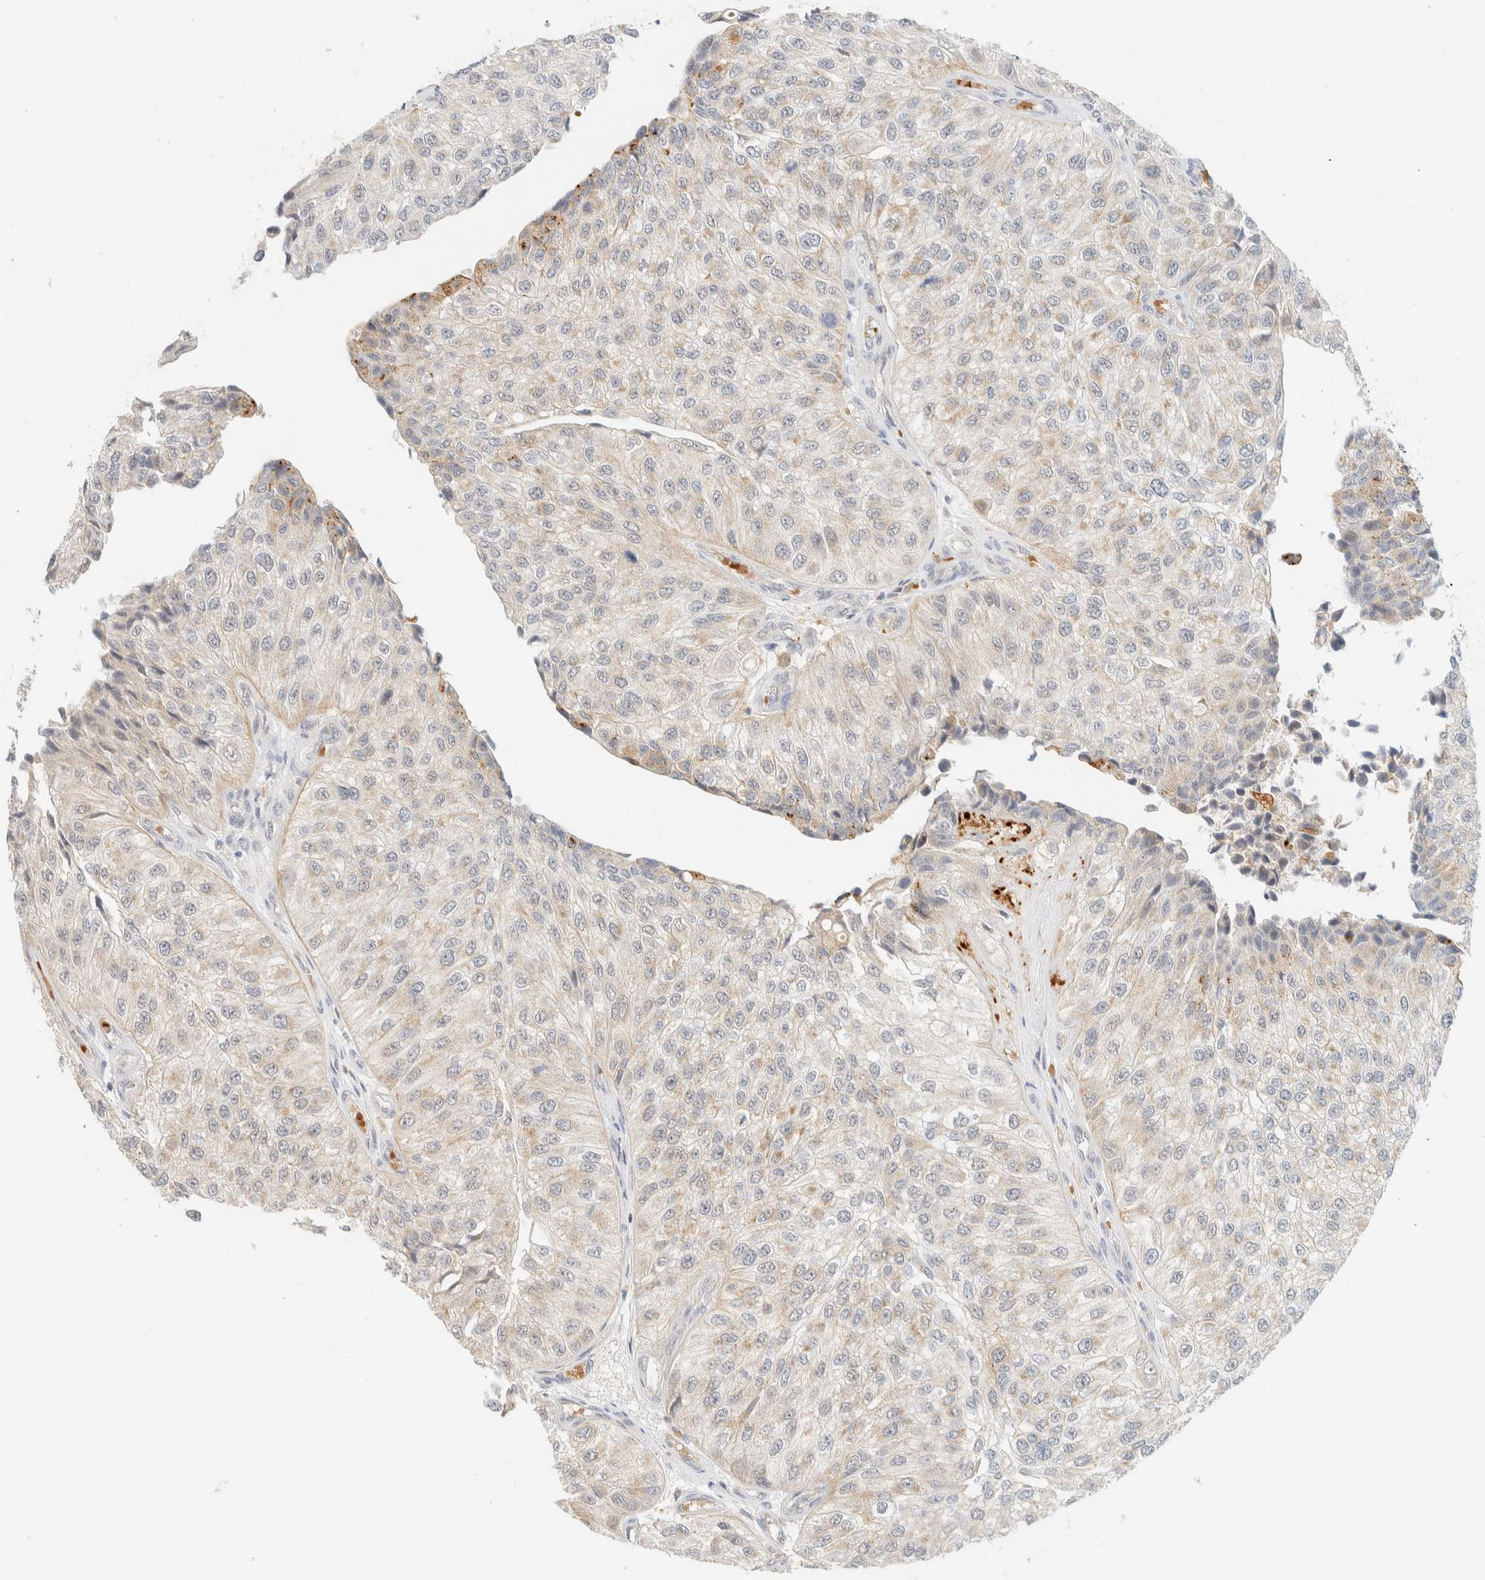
{"staining": {"intensity": "weak", "quantity": "25%-75%", "location": "cytoplasmic/membranous"}, "tissue": "urothelial cancer", "cell_type": "Tumor cells", "image_type": "cancer", "snomed": [{"axis": "morphology", "description": "Urothelial carcinoma, High grade"}, {"axis": "topography", "description": "Kidney"}, {"axis": "topography", "description": "Urinary bladder"}], "caption": "A high-resolution photomicrograph shows immunohistochemistry (IHC) staining of urothelial carcinoma (high-grade), which displays weak cytoplasmic/membranous positivity in about 25%-75% of tumor cells.", "gene": "TNK1", "patient": {"sex": "male", "age": 77}}